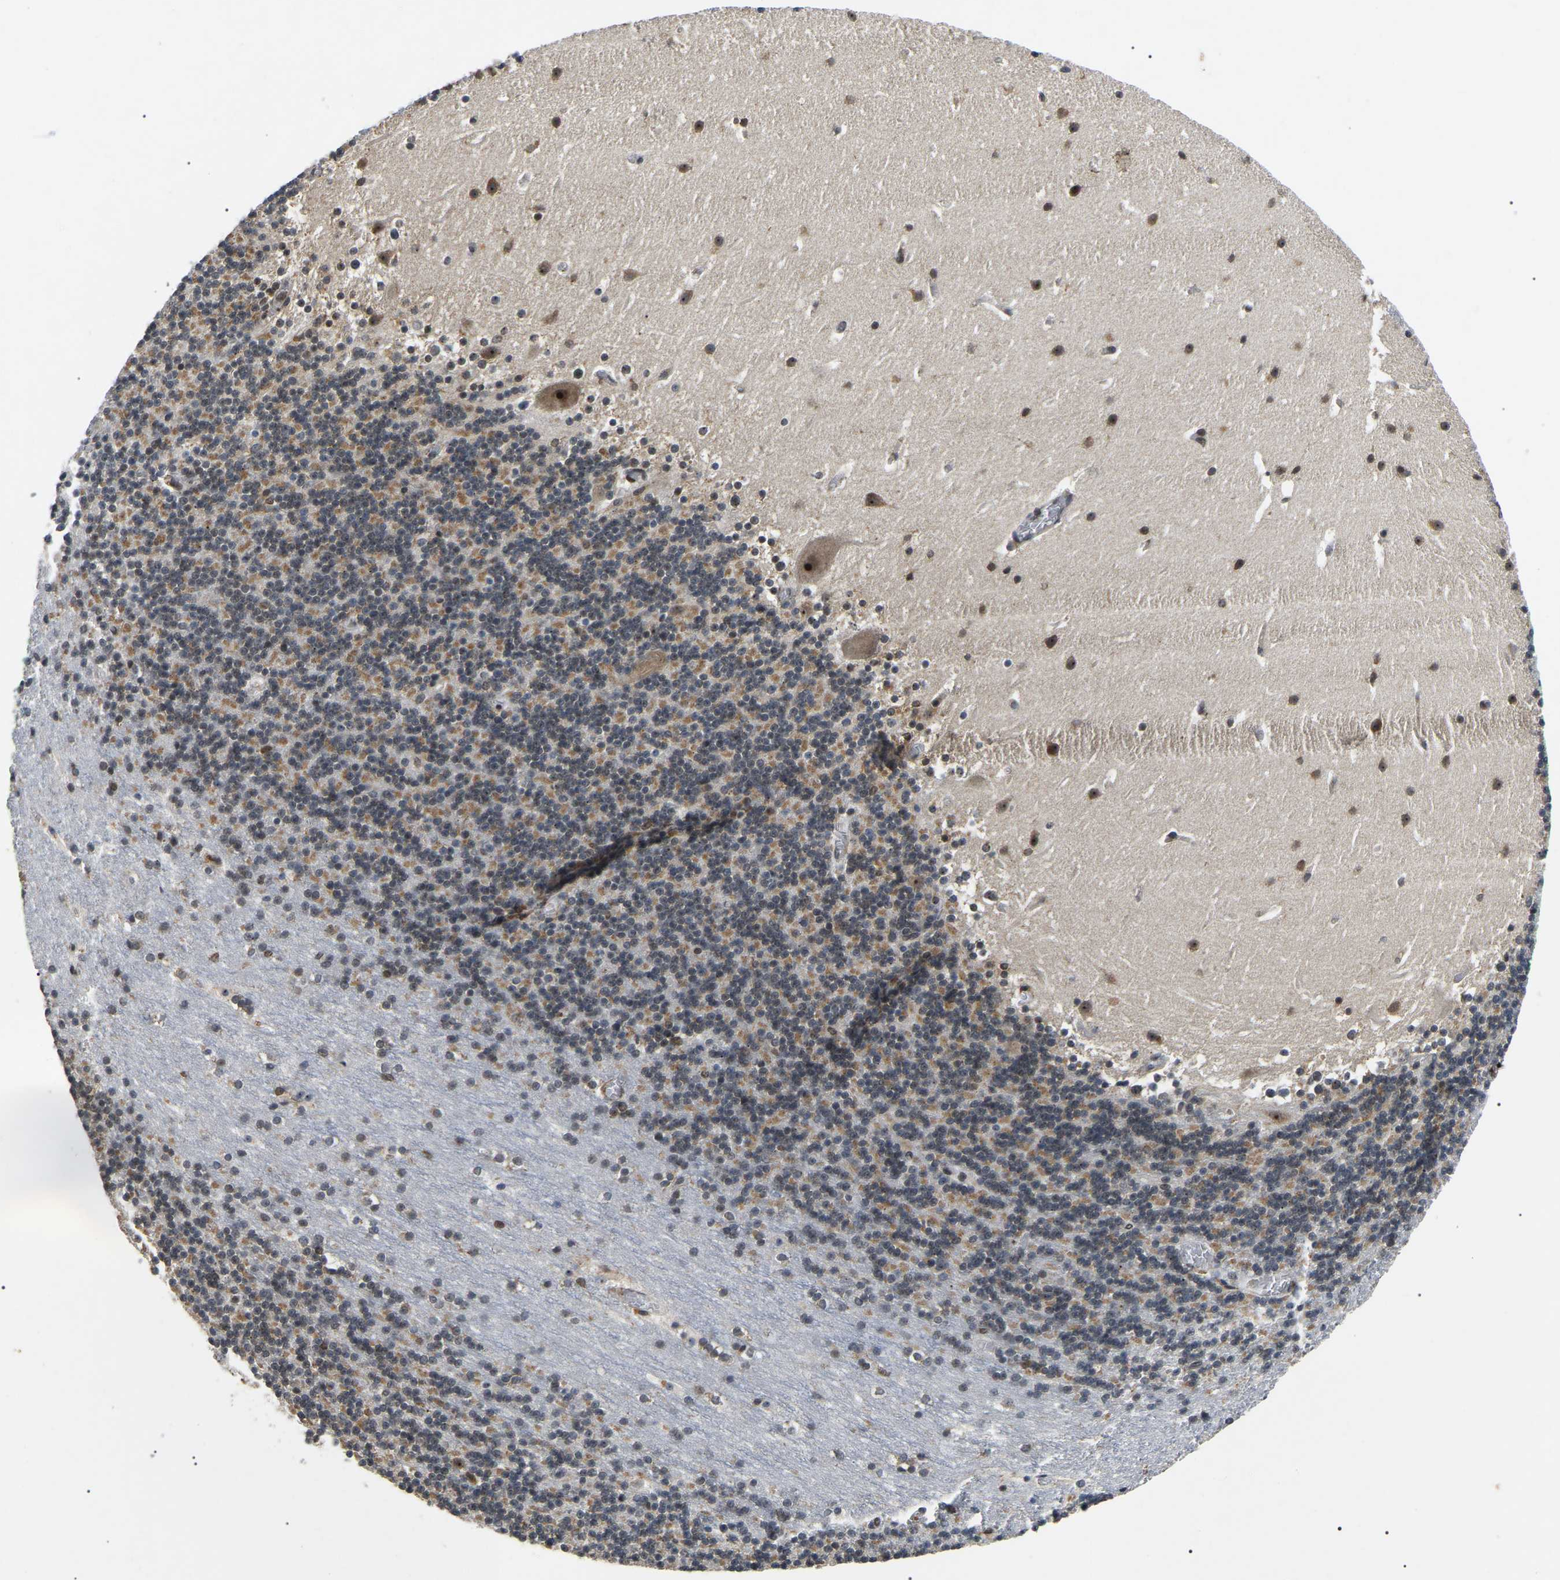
{"staining": {"intensity": "moderate", "quantity": "25%-75%", "location": "cytoplasmic/membranous"}, "tissue": "cerebellum", "cell_type": "Cells in granular layer", "image_type": "normal", "snomed": [{"axis": "morphology", "description": "Normal tissue, NOS"}, {"axis": "topography", "description": "Cerebellum"}], "caption": "Immunohistochemical staining of normal human cerebellum exhibits moderate cytoplasmic/membranous protein expression in approximately 25%-75% of cells in granular layer.", "gene": "RBM28", "patient": {"sex": "male", "age": 45}}